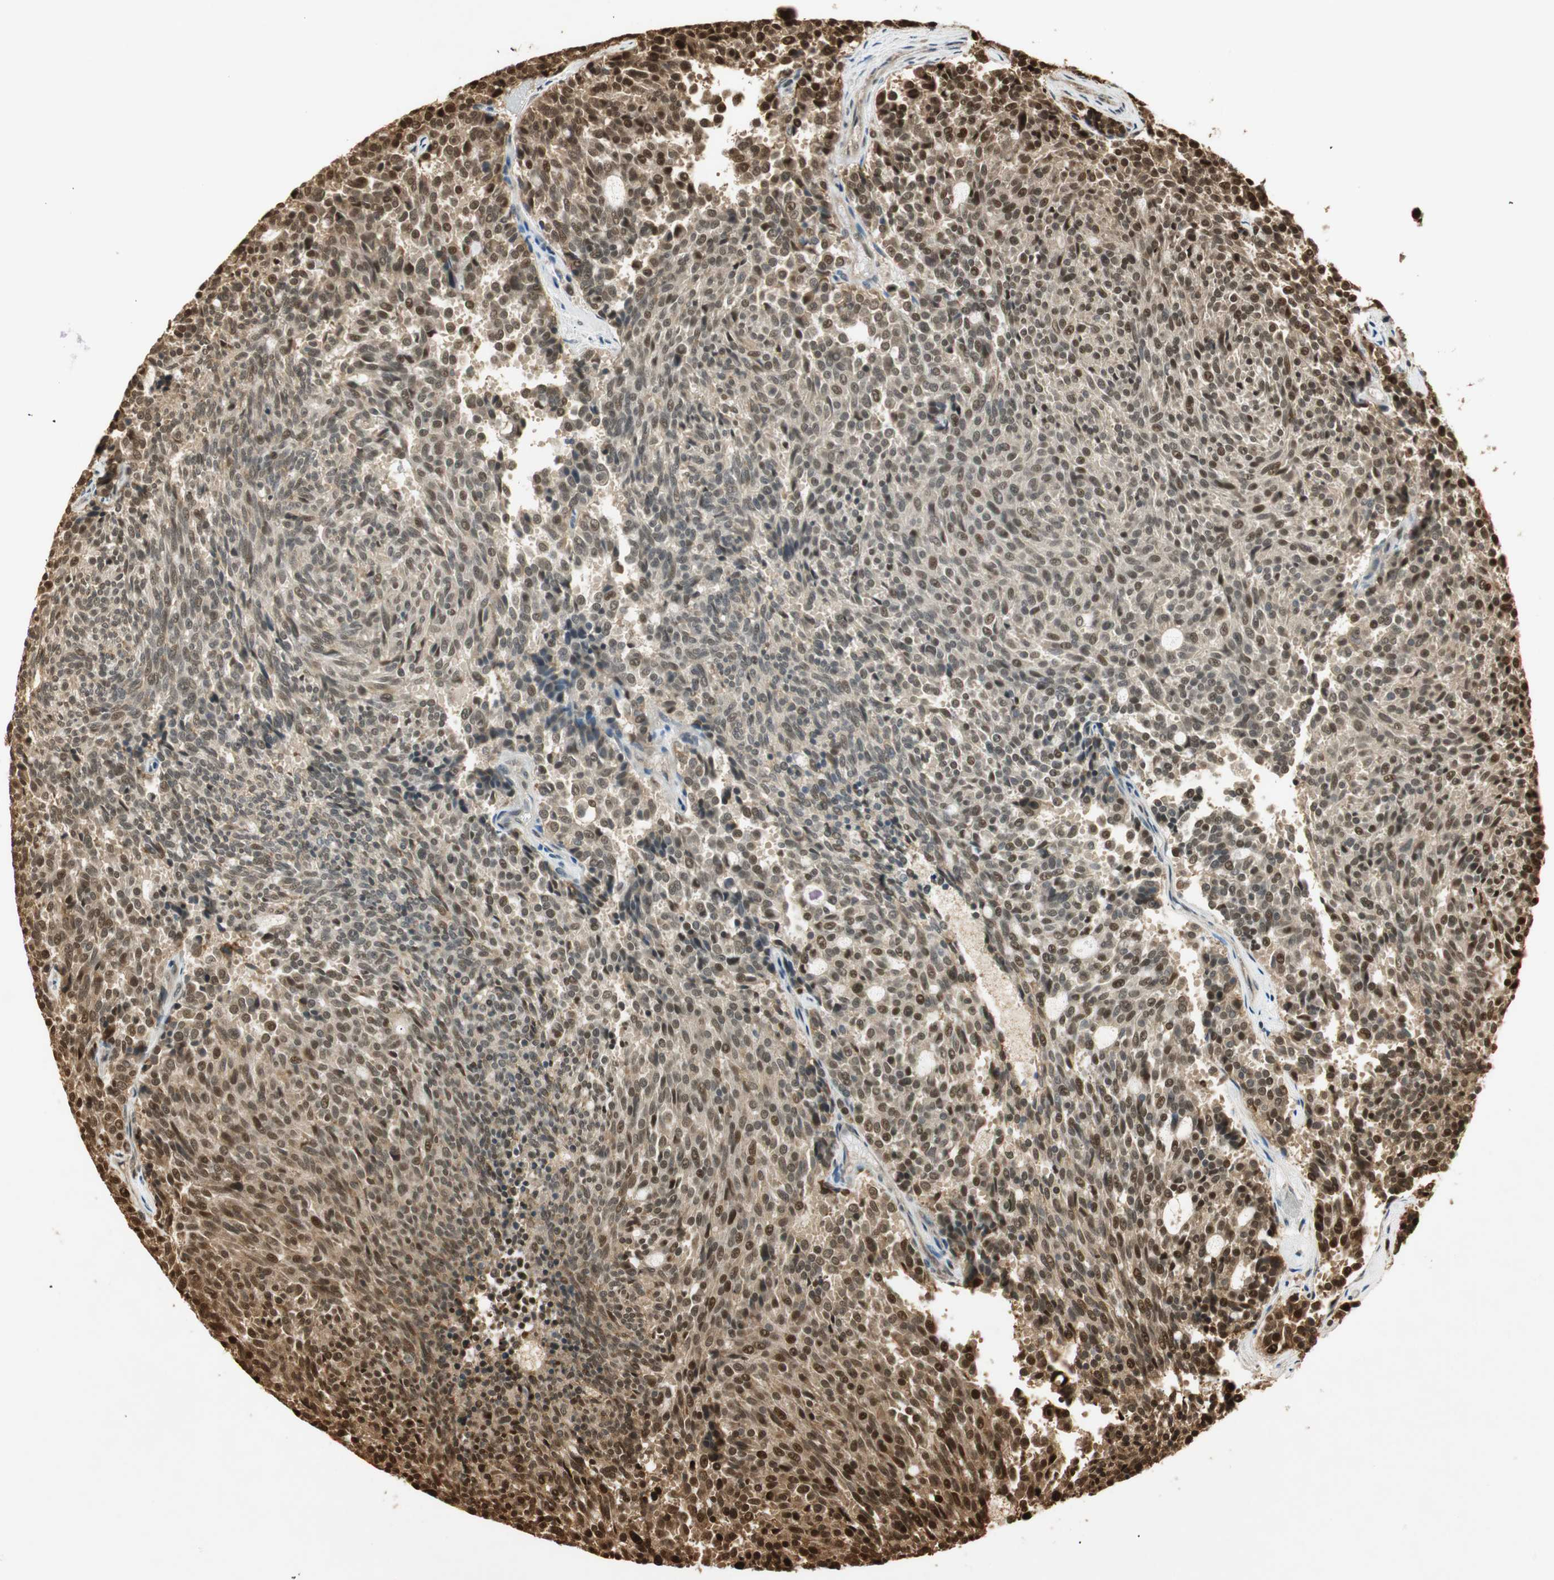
{"staining": {"intensity": "strong", "quantity": ">75%", "location": "cytoplasmic/membranous,nuclear"}, "tissue": "carcinoid", "cell_type": "Tumor cells", "image_type": "cancer", "snomed": [{"axis": "morphology", "description": "Carcinoid, malignant, NOS"}, {"axis": "topography", "description": "Pancreas"}], "caption": "Immunohistochemistry photomicrograph of carcinoid stained for a protein (brown), which exhibits high levels of strong cytoplasmic/membranous and nuclear positivity in about >75% of tumor cells.", "gene": "RPA3", "patient": {"sex": "female", "age": 54}}